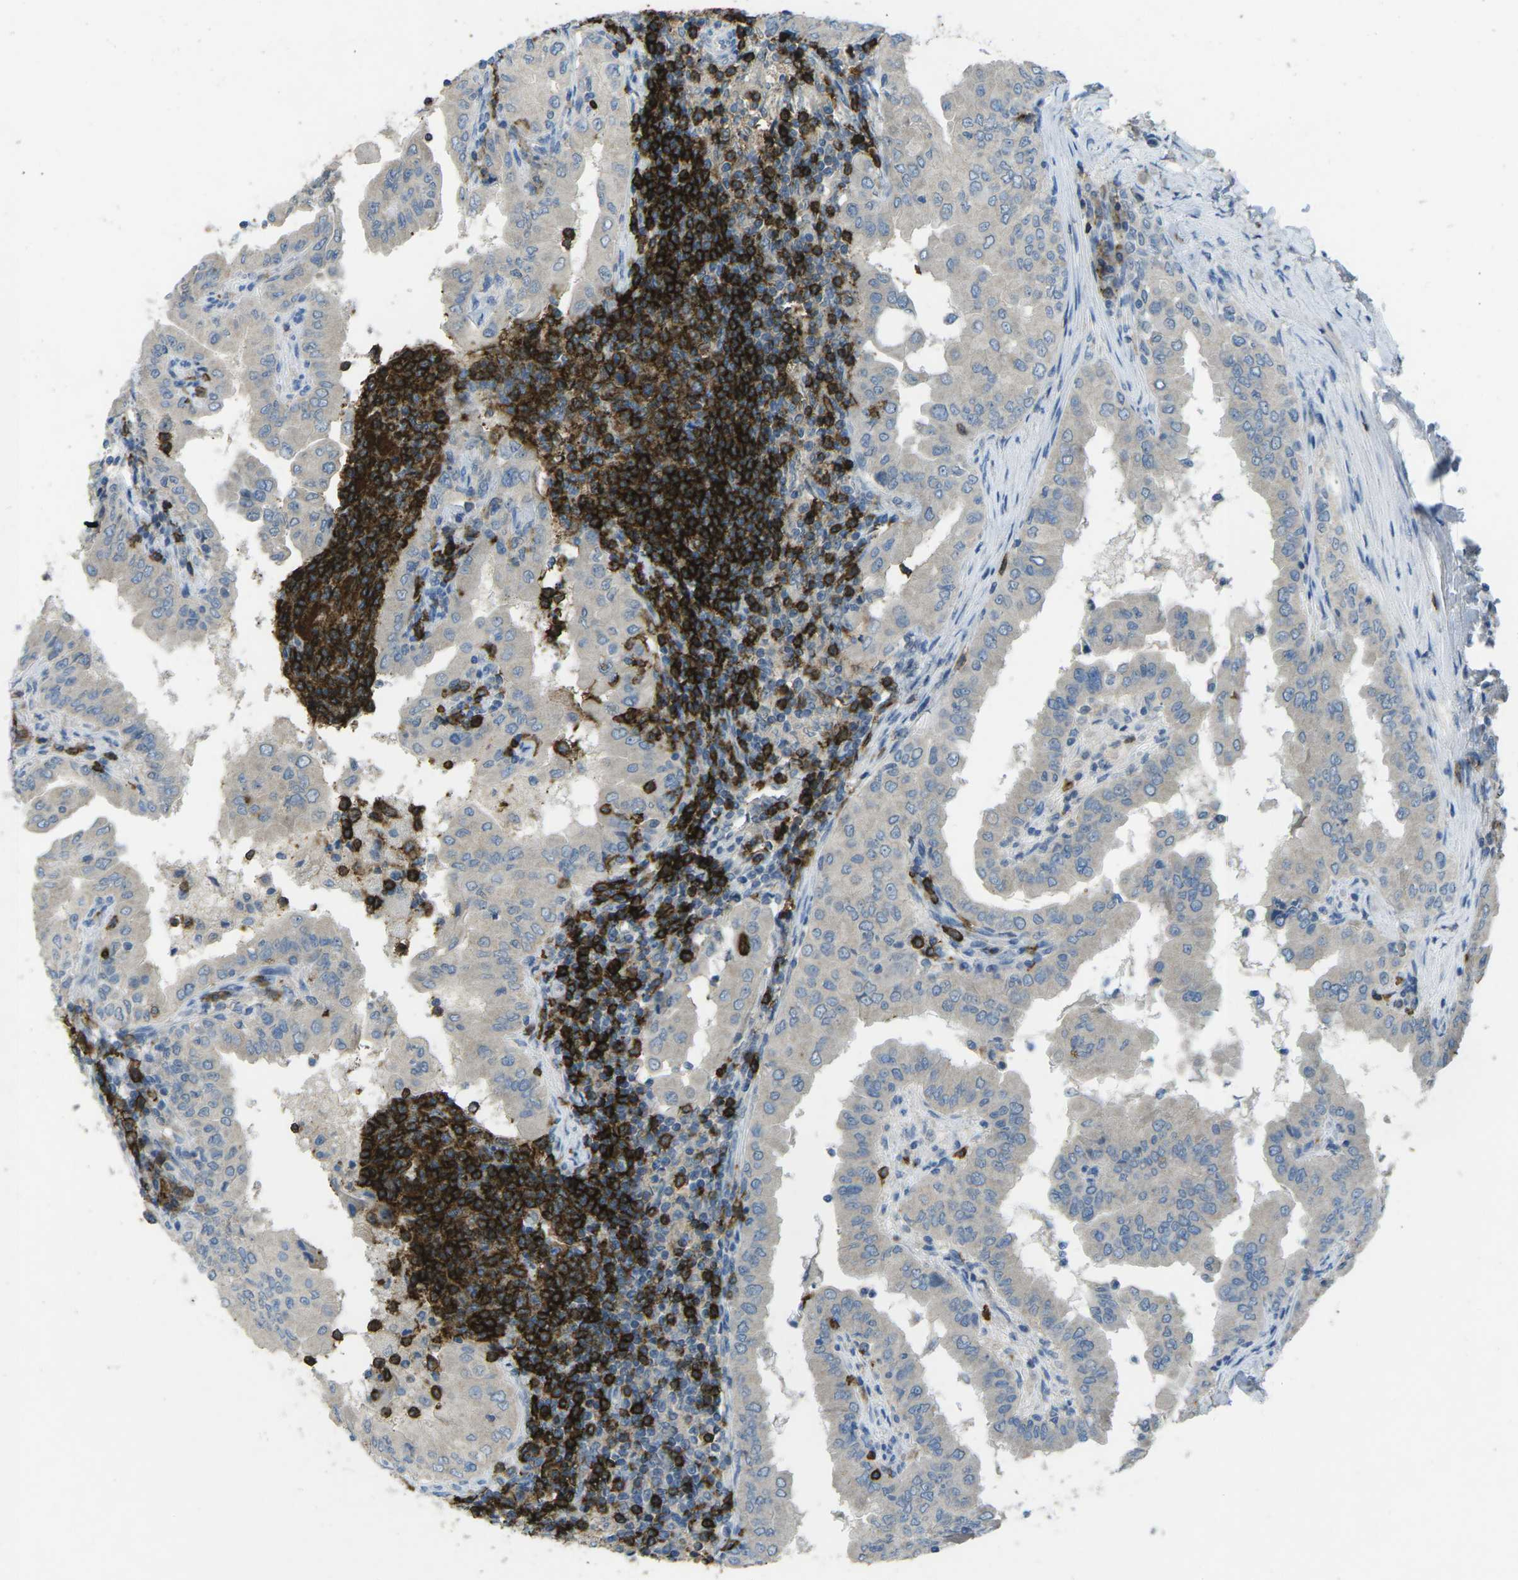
{"staining": {"intensity": "negative", "quantity": "none", "location": "none"}, "tissue": "thyroid cancer", "cell_type": "Tumor cells", "image_type": "cancer", "snomed": [{"axis": "morphology", "description": "Papillary adenocarcinoma, NOS"}, {"axis": "topography", "description": "Thyroid gland"}], "caption": "A micrograph of human thyroid cancer is negative for staining in tumor cells.", "gene": "CD19", "patient": {"sex": "male", "age": 33}}